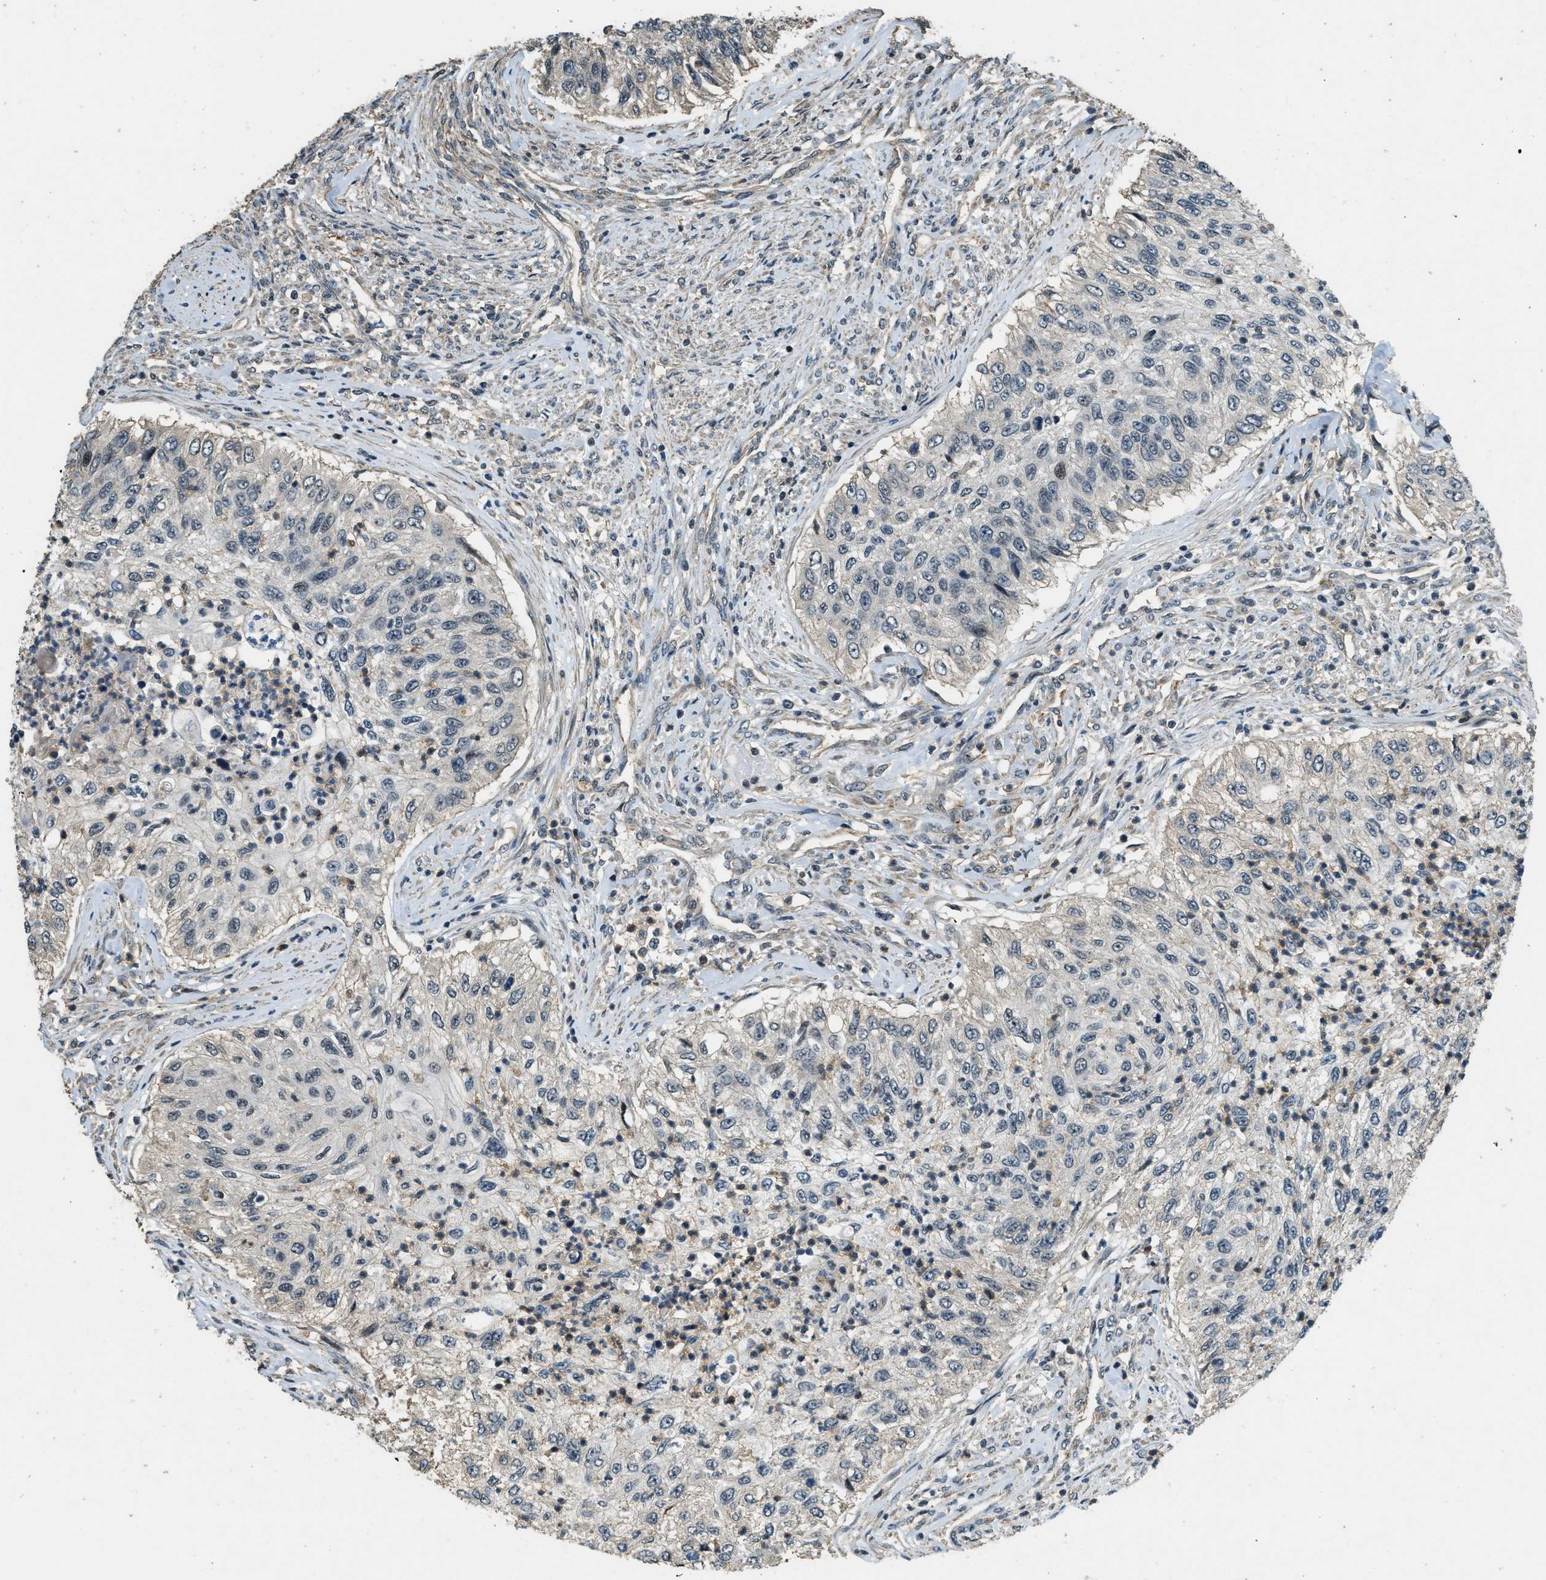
{"staining": {"intensity": "negative", "quantity": "none", "location": "none"}, "tissue": "urothelial cancer", "cell_type": "Tumor cells", "image_type": "cancer", "snomed": [{"axis": "morphology", "description": "Urothelial carcinoma, High grade"}, {"axis": "topography", "description": "Urinary bladder"}], "caption": "A photomicrograph of human urothelial cancer is negative for staining in tumor cells.", "gene": "MED21", "patient": {"sex": "female", "age": 60}}